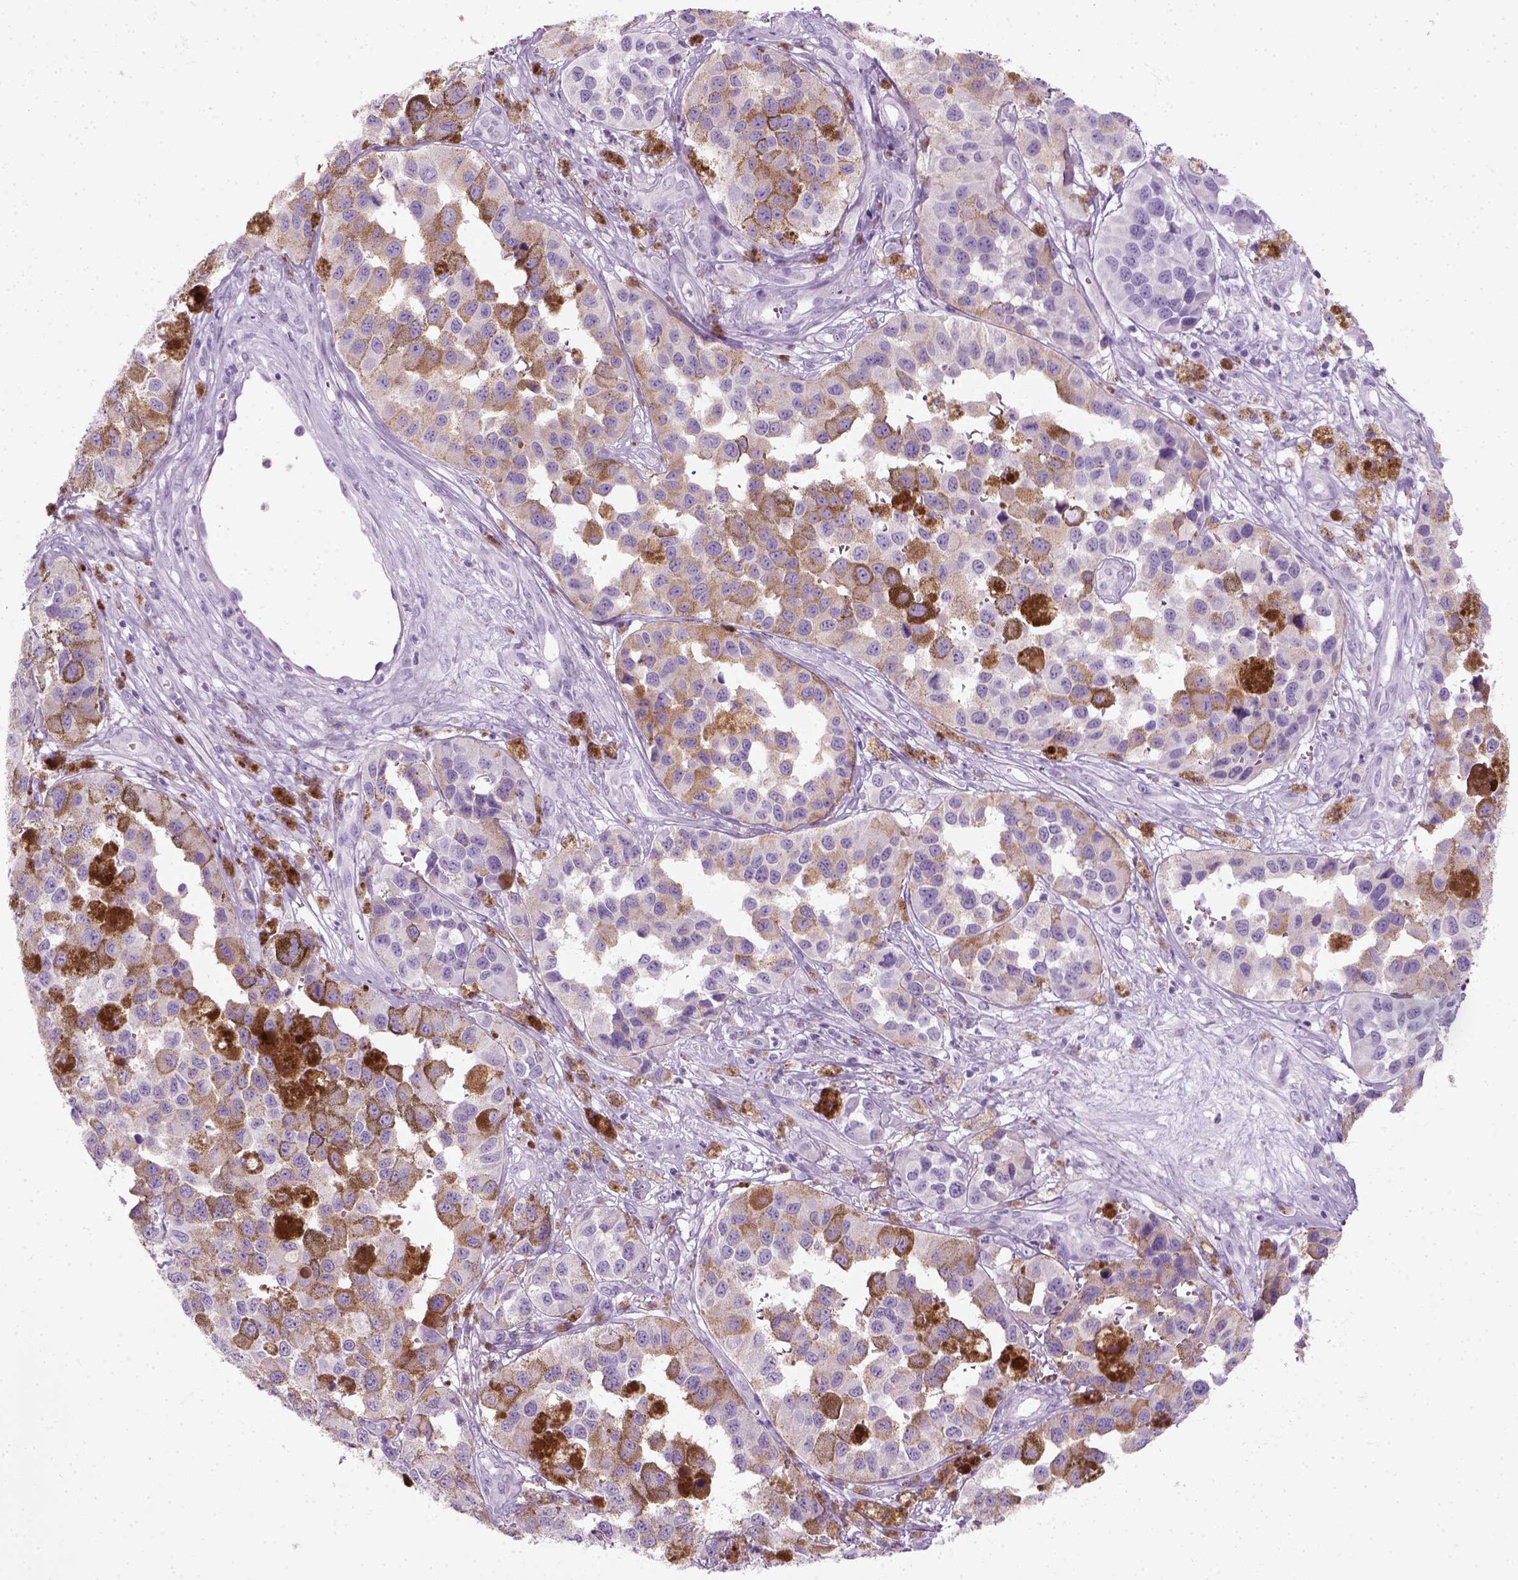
{"staining": {"intensity": "negative", "quantity": "none", "location": "none"}, "tissue": "melanoma", "cell_type": "Tumor cells", "image_type": "cancer", "snomed": [{"axis": "morphology", "description": "Malignant melanoma, NOS"}, {"axis": "topography", "description": "Skin"}], "caption": "DAB (3,3'-diaminobenzidine) immunohistochemical staining of melanoma demonstrates no significant staining in tumor cells. (DAB (3,3'-diaminobenzidine) IHC with hematoxylin counter stain).", "gene": "SLC12A5", "patient": {"sex": "female", "age": 58}}